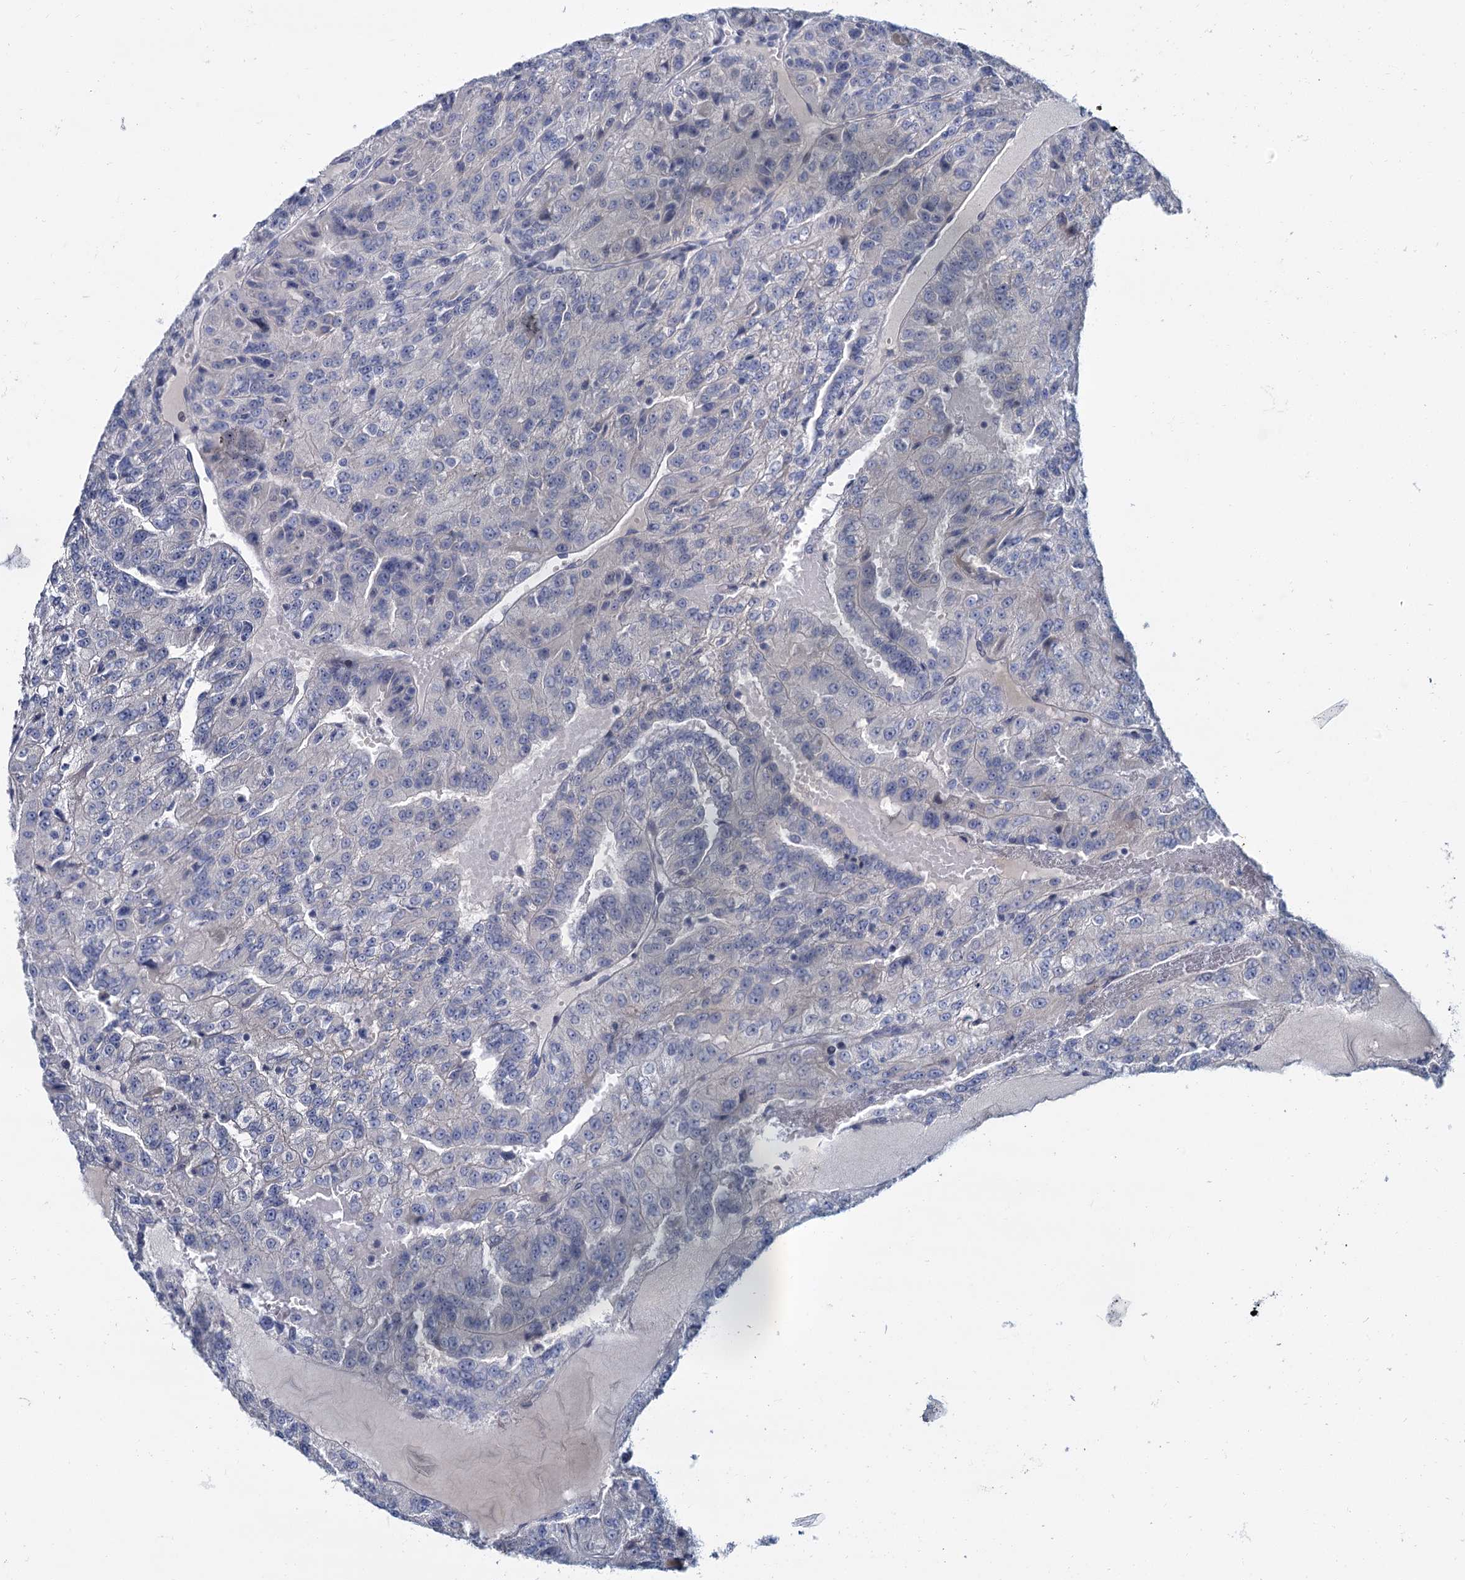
{"staining": {"intensity": "negative", "quantity": "none", "location": "none"}, "tissue": "renal cancer", "cell_type": "Tumor cells", "image_type": "cancer", "snomed": [{"axis": "morphology", "description": "Adenocarcinoma, NOS"}, {"axis": "topography", "description": "Kidney"}], "caption": "A micrograph of human renal cancer is negative for staining in tumor cells.", "gene": "ACRBP", "patient": {"sex": "female", "age": 63}}